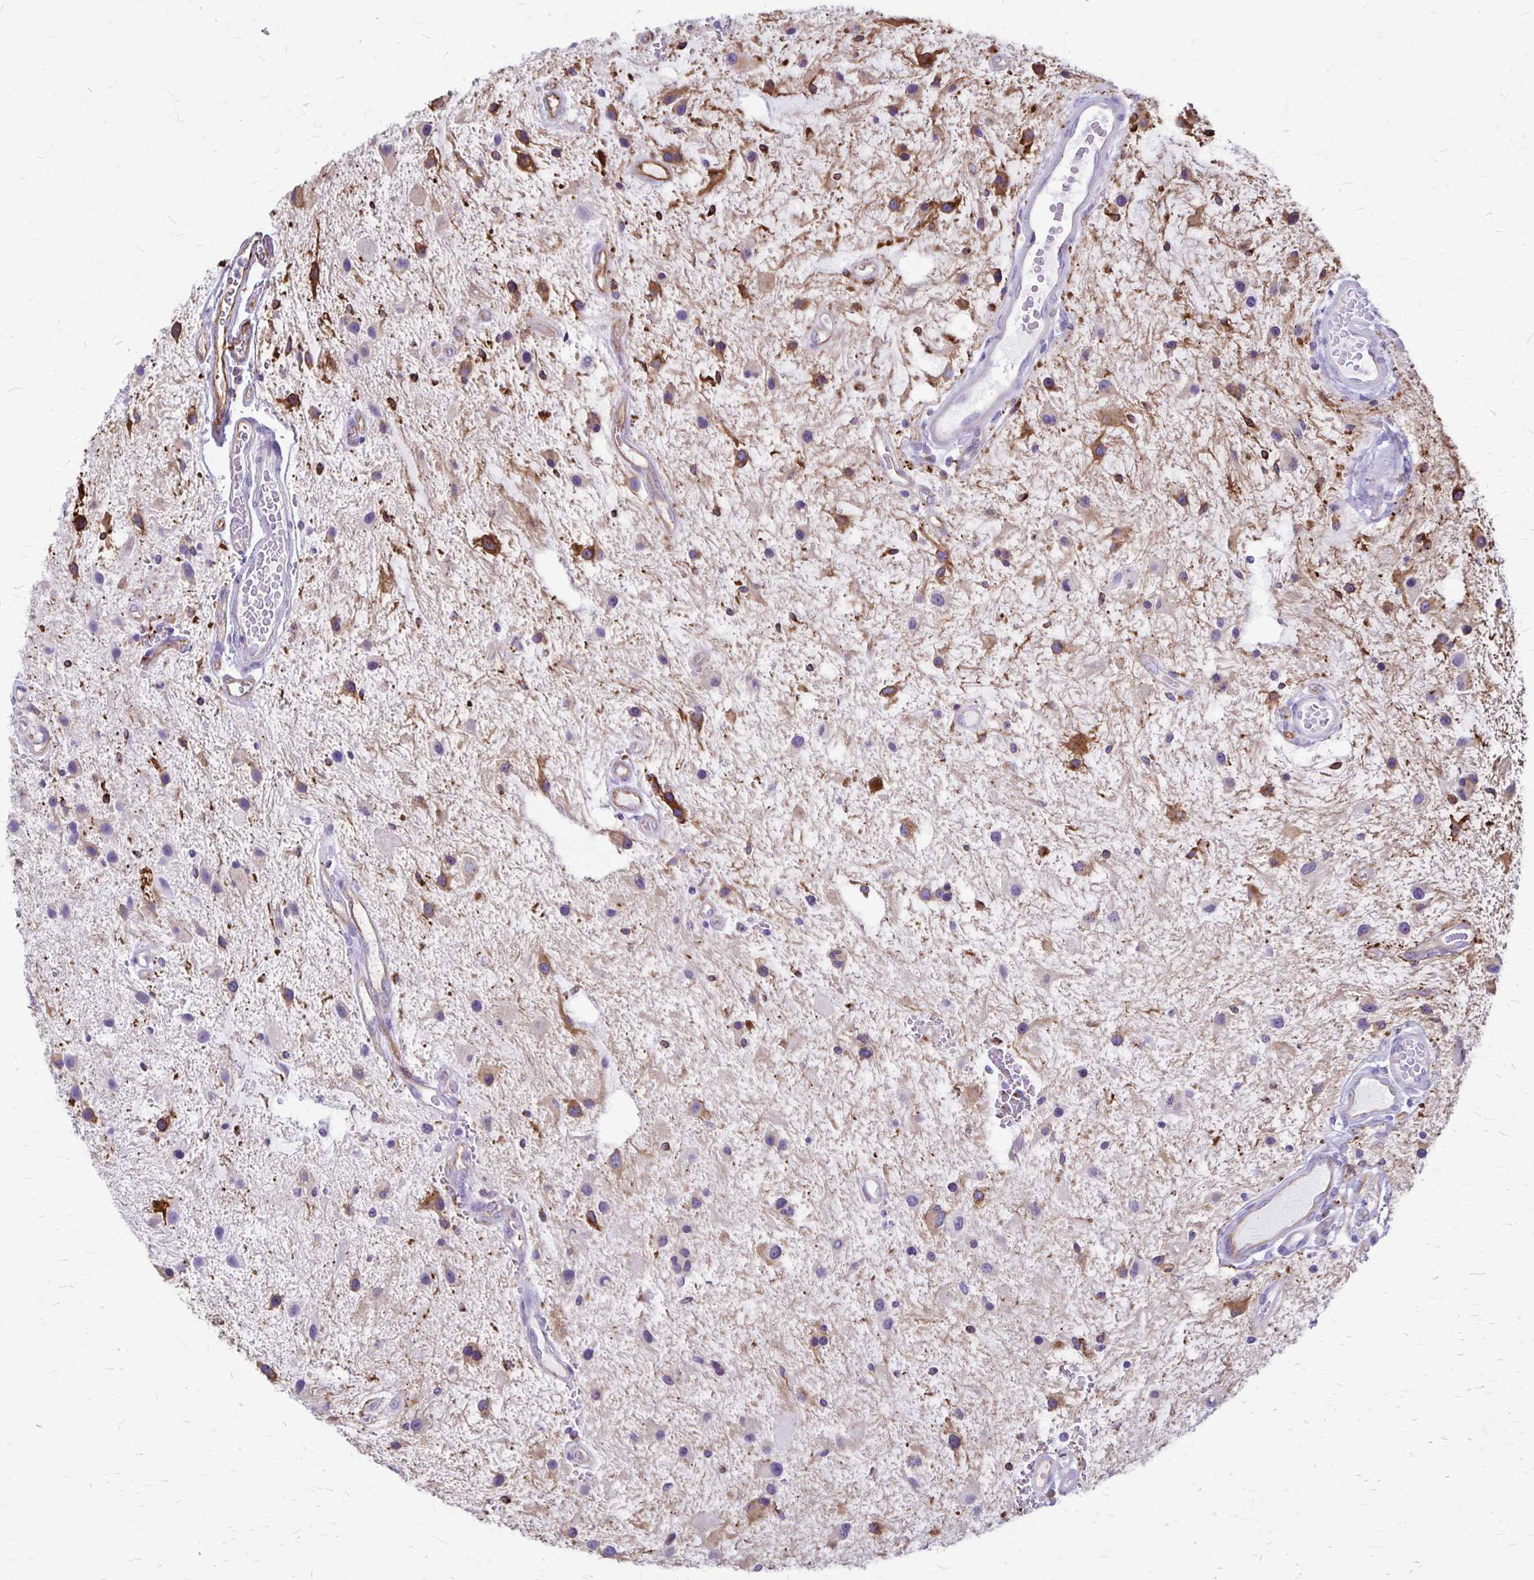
{"staining": {"intensity": "negative", "quantity": "none", "location": "none"}, "tissue": "glioma", "cell_type": "Tumor cells", "image_type": "cancer", "snomed": [{"axis": "morphology", "description": "Glioma, malignant, Low grade"}, {"axis": "topography", "description": "Cerebellum"}], "caption": "DAB immunohistochemical staining of human glioma demonstrates no significant expression in tumor cells. (Stains: DAB (3,3'-diaminobenzidine) IHC with hematoxylin counter stain, Microscopy: brightfield microscopy at high magnification).", "gene": "RTN1", "patient": {"sex": "female", "age": 14}}